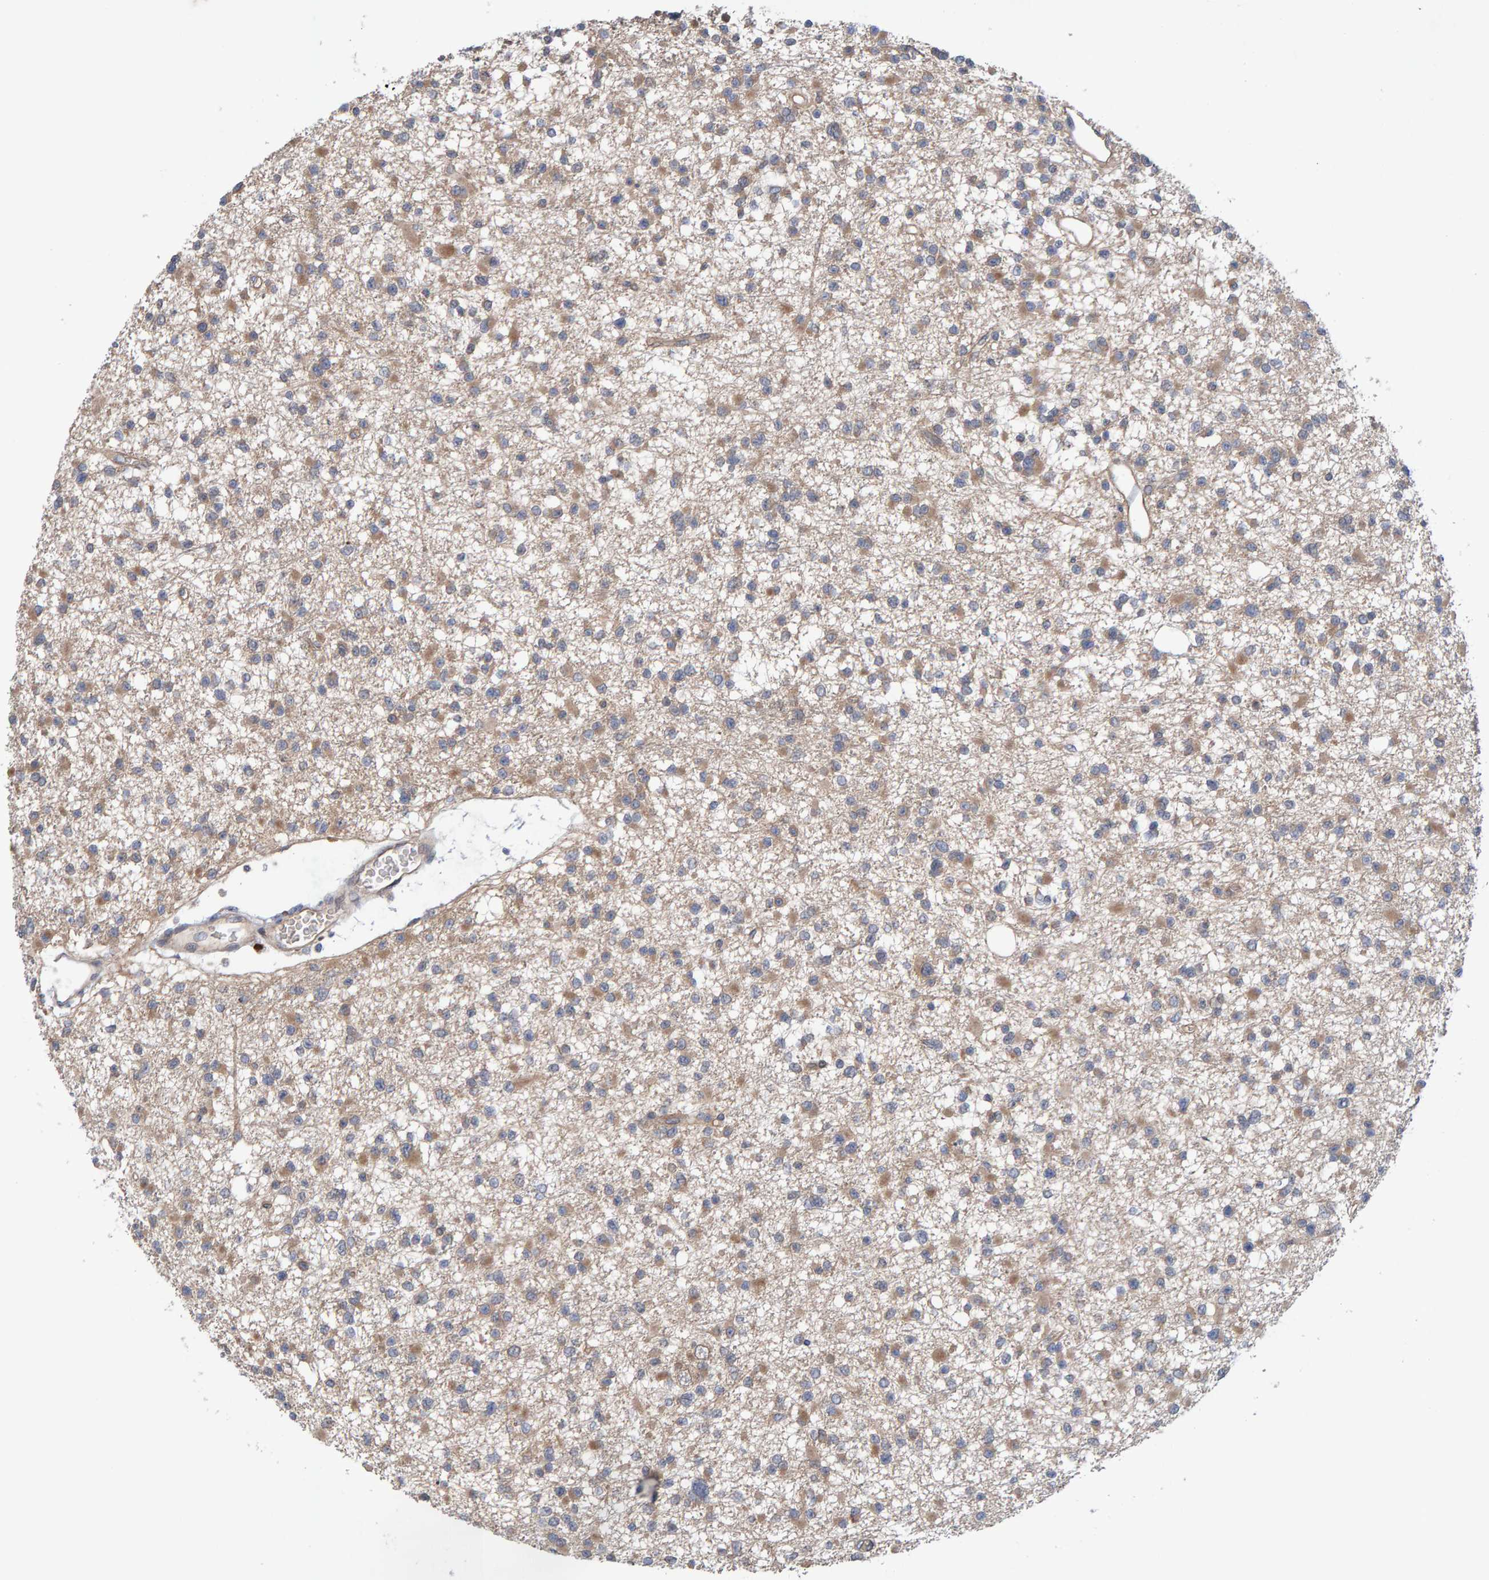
{"staining": {"intensity": "weak", "quantity": ">75%", "location": "cytoplasmic/membranous"}, "tissue": "glioma", "cell_type": "Tumor cells", "image_type": "cancer", "snomed": [{"axis": "morphology", "description": "Glioma, malignant, Low grade"}, {"axis": "topography", "description": "Brain"}], "caption": "The image reveals a brown stain indicating the presence of a protein in the cytoplasmic/membranous of tumor cells in glioma.", "gene": "LRSAM1", "patient": {"sex": "female", "age": 22}}